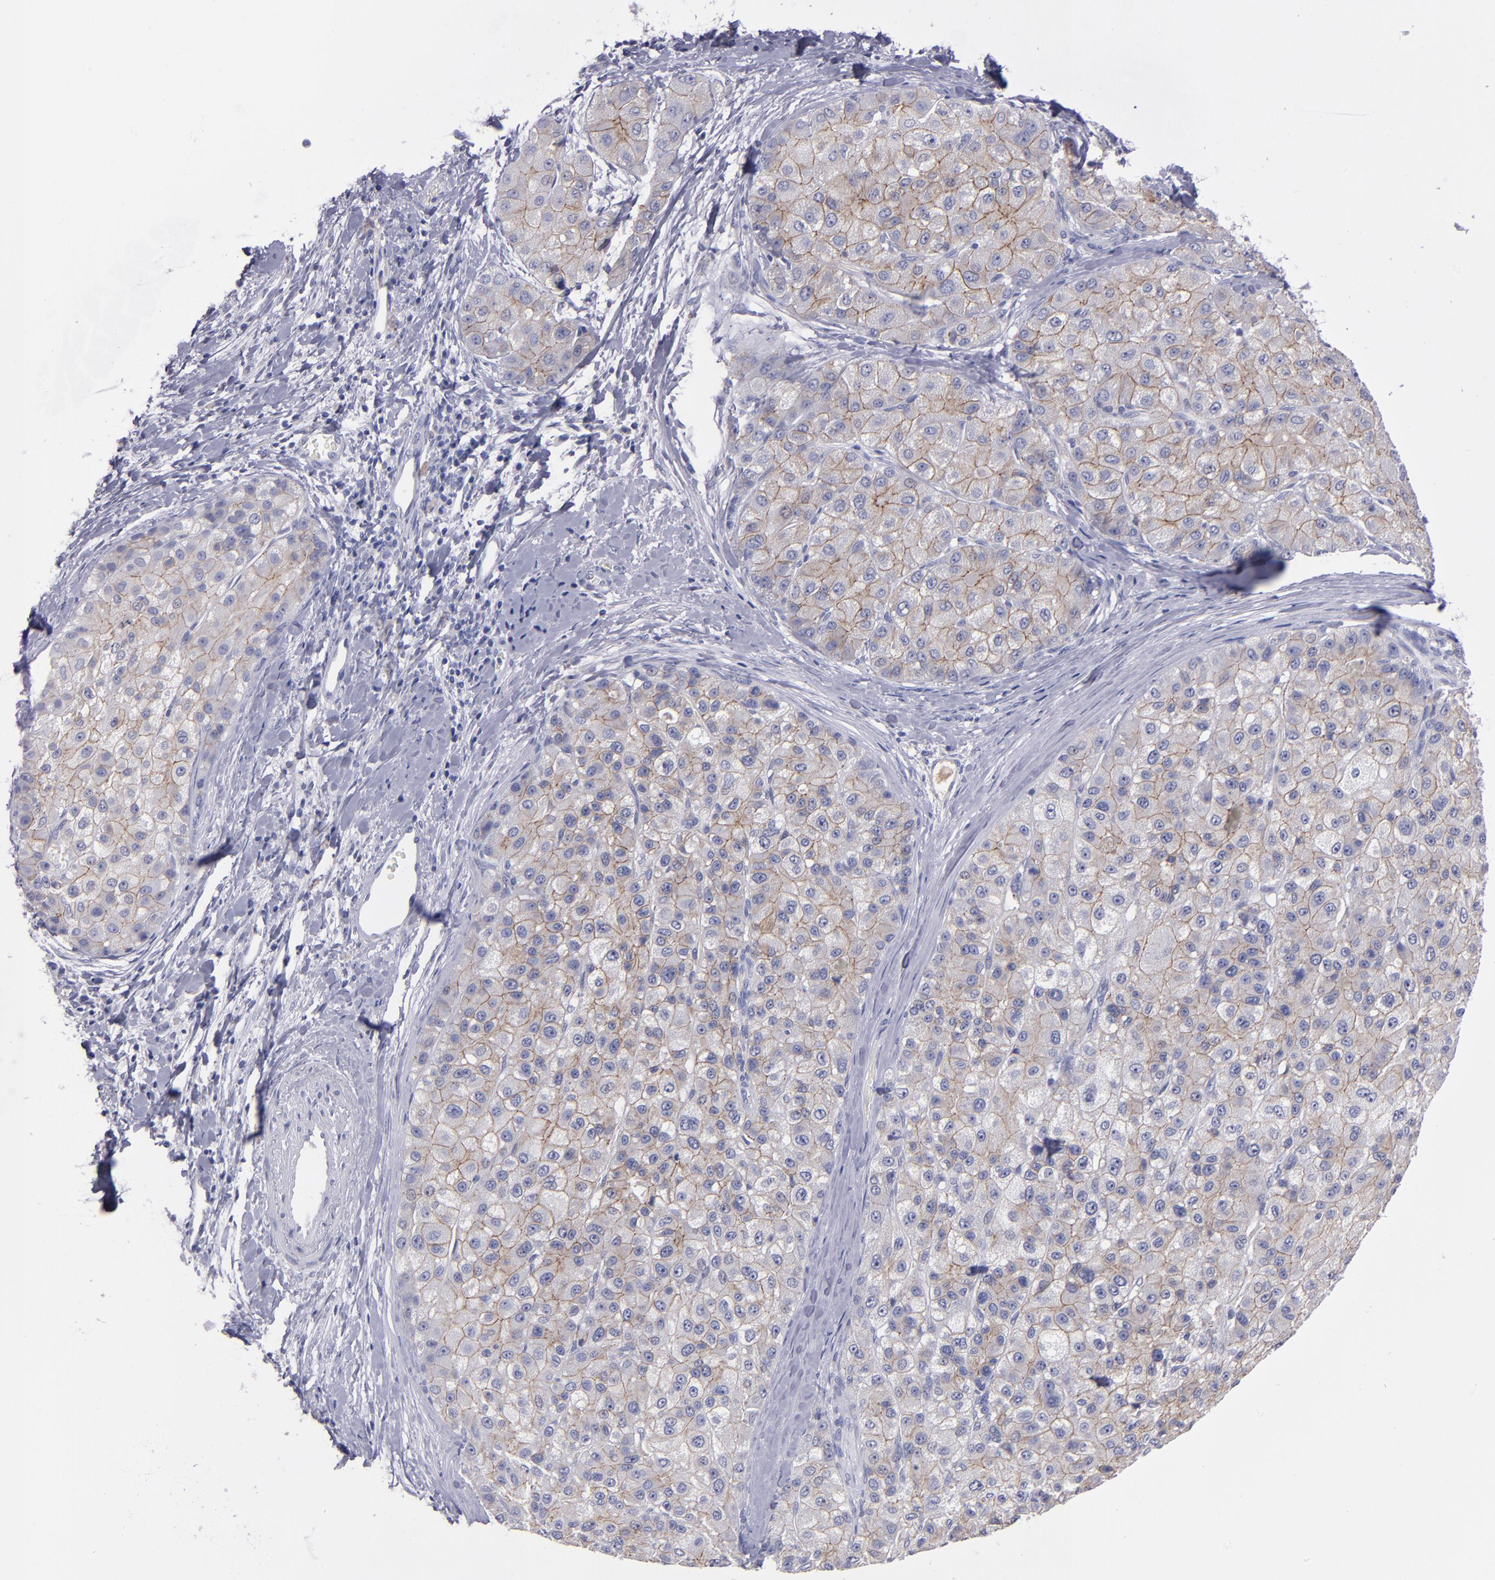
{"staining": {"intensity": "moderate", "quantity": ">75%", "location": "cytoplasmic/membranous"}, "tissue": "liver cancer", "cell_type": "Tumor cells", "image_type": "cancer", "snomed": [{"axis": "morphology", "description": "Carcinoma, Hepatocellular, NOS"}, {"axis": "topography", "description": "Liver"}], "caption": "Brown immunohistochemical staining in human hepatocellular carcinoma (liver) demonstrates moderate cytoplasmic/membranous expression in about >75% of tumor cells.", "gene": "CDH3", "patient": {"sex": "male", "age": 80}}